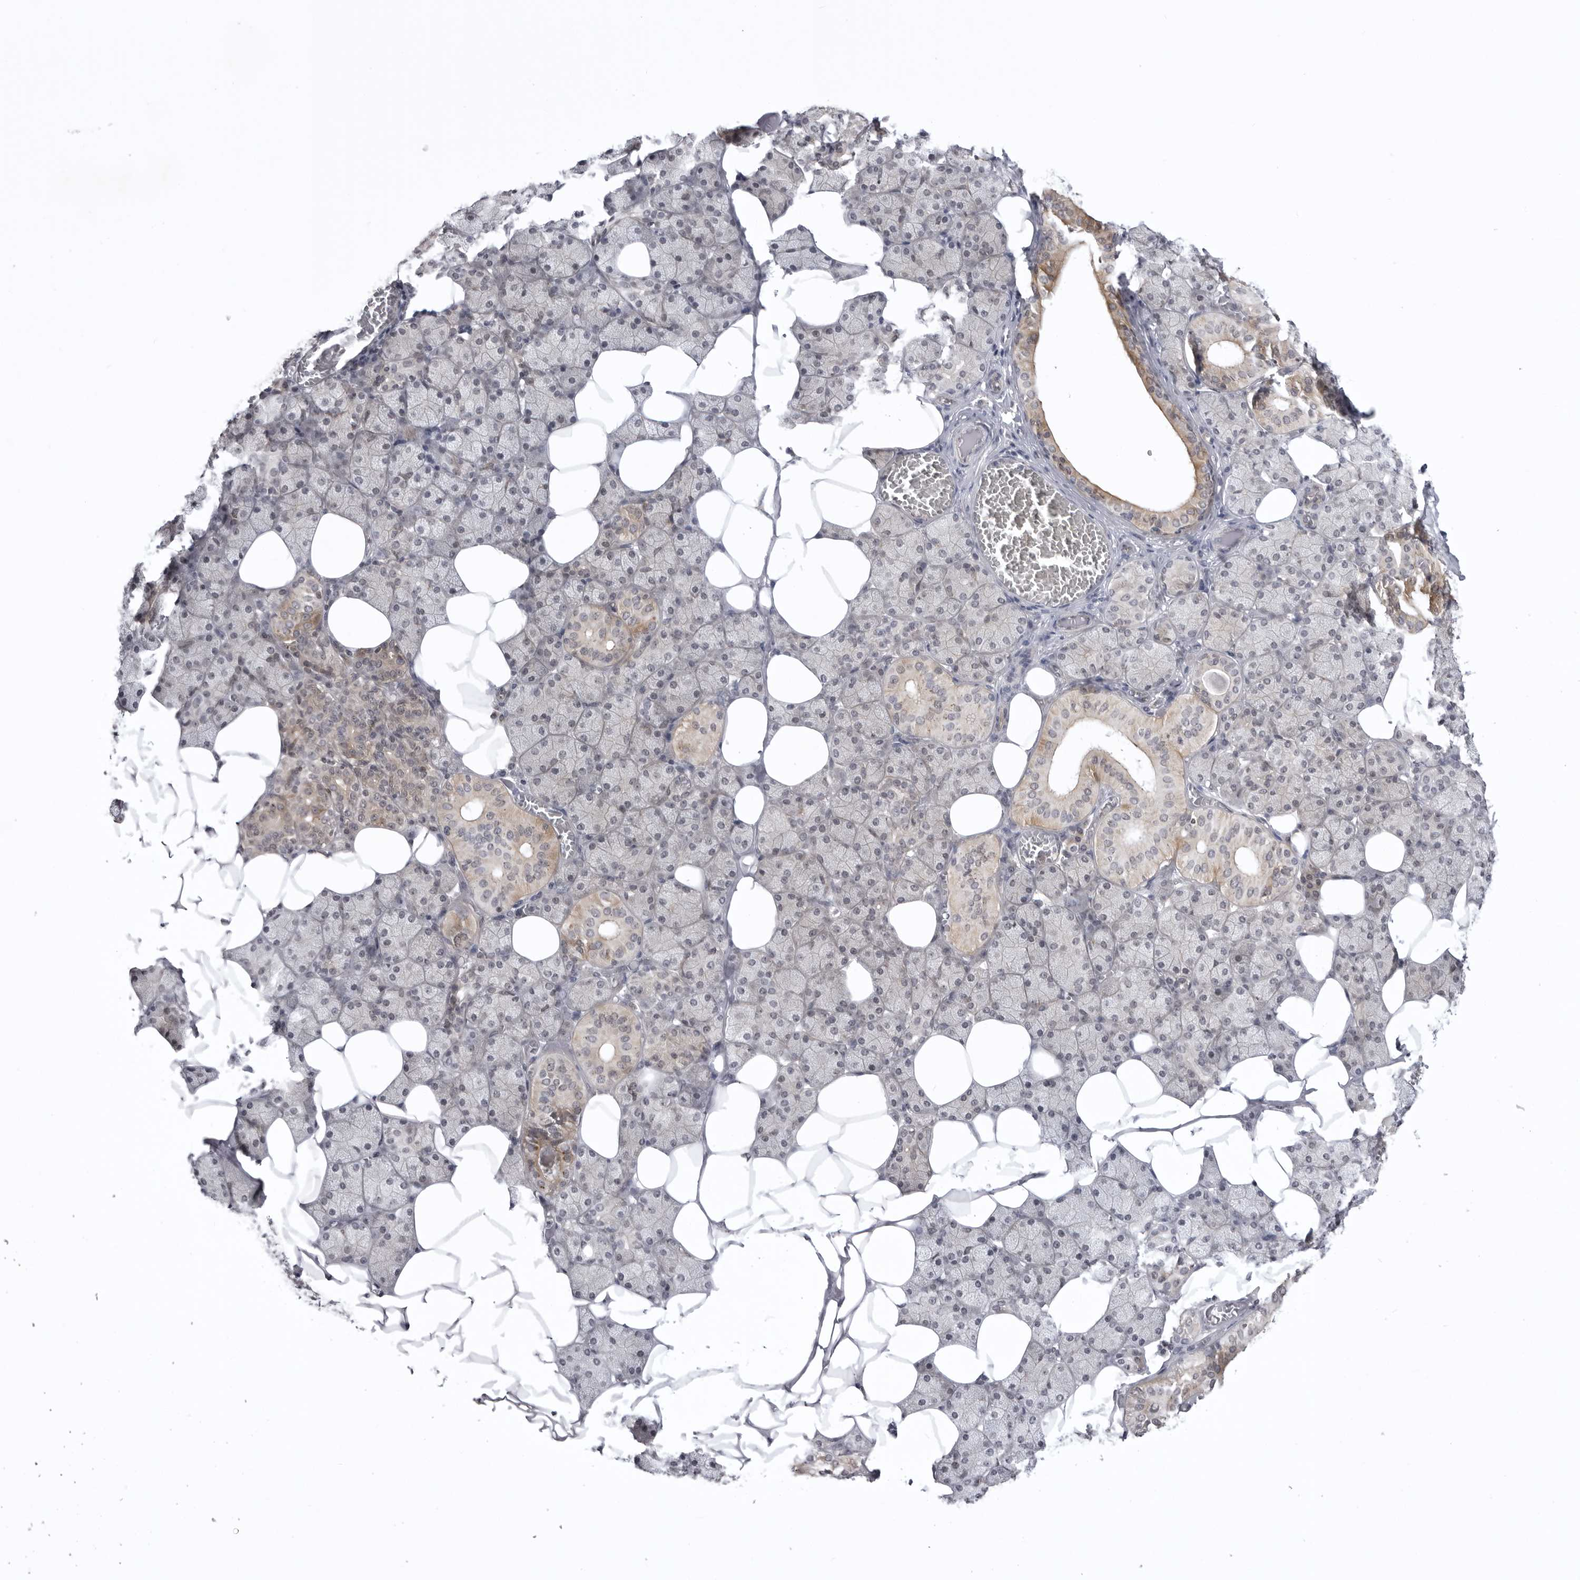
{"staining": {"intensity": "weak", "quantity": "25%-75%", "location": "cytoplasmic/membranous"}, "tissue": "salivary gland", "cell_type": "Glandular cells", "image_type": "normal", "snomed": [{"axis": "morphology", "description": "Normal tissue, NOS"}, {"axis": "topography", "description": "Salivary gland"}], "caption": "Immunohistochemistry (IHC) histopathology image of unremarkable salivary gland stained for a protein (brown), which exhibits low levels of weak cytoplasmic/membranous staining in approximately 25%-75% of glandular cells.", "gene": "USP43", "patient": {"sex": "female", "age": 33}}